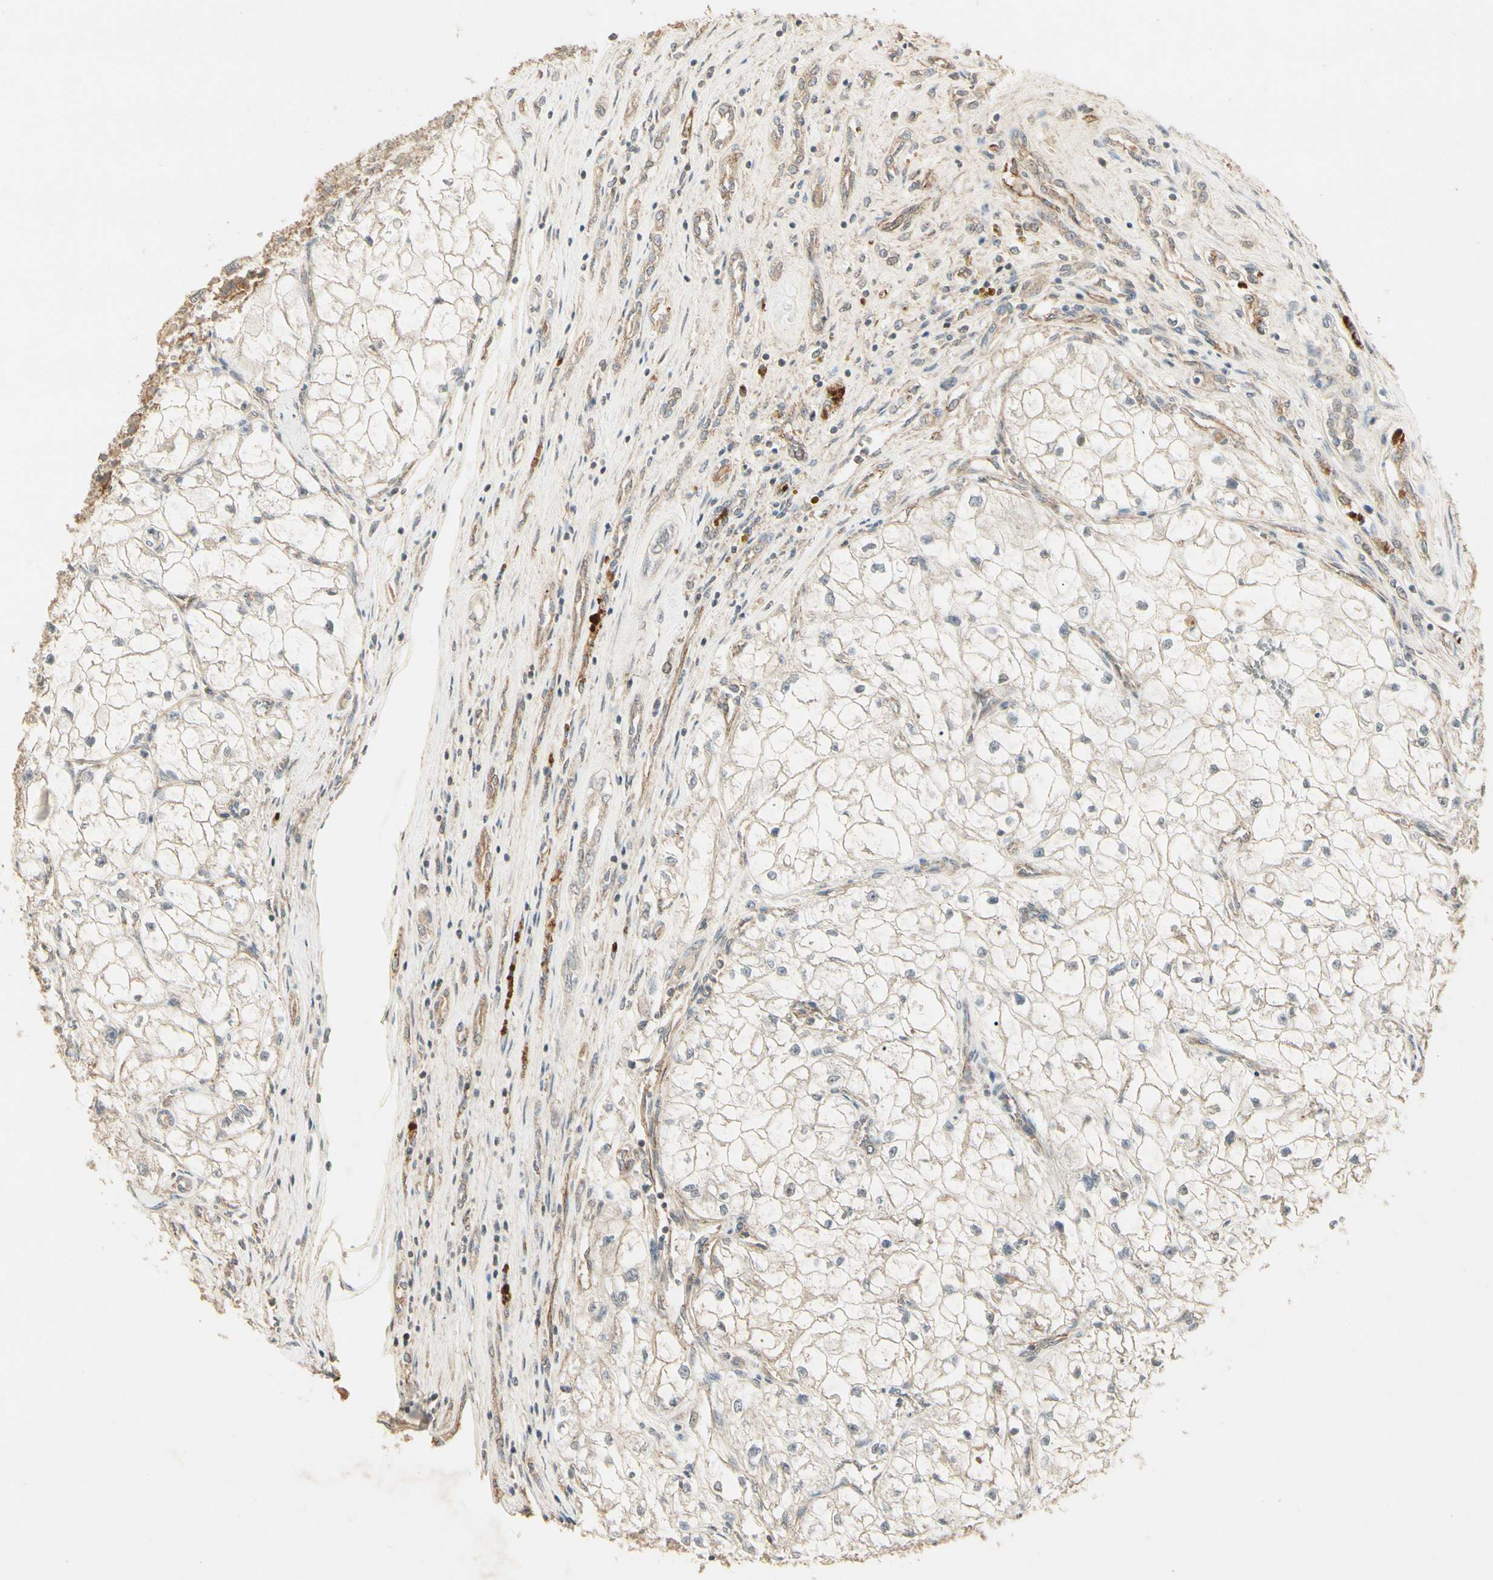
{"staining": {"intensity": "negative", "quantity": "none", "location": "none"}, "tissue": "renal cancer", "cell_type": "Tumor cells", "image_type": "cancer", "snomed": [{"axis": "morphology", "description": "Adenocarcinoma, NOS"}, {"axis": "topography", "description": "Kidney"}], "caption": "A high-resolution photomicrograph shows IHC staining of renal cancer (adenocarcinoma), which reveals no significant staining in tumor cells. Nuclei are stained in blue.", "gene": "RNF180", "patient": {"sex": "female", "age": 70}}